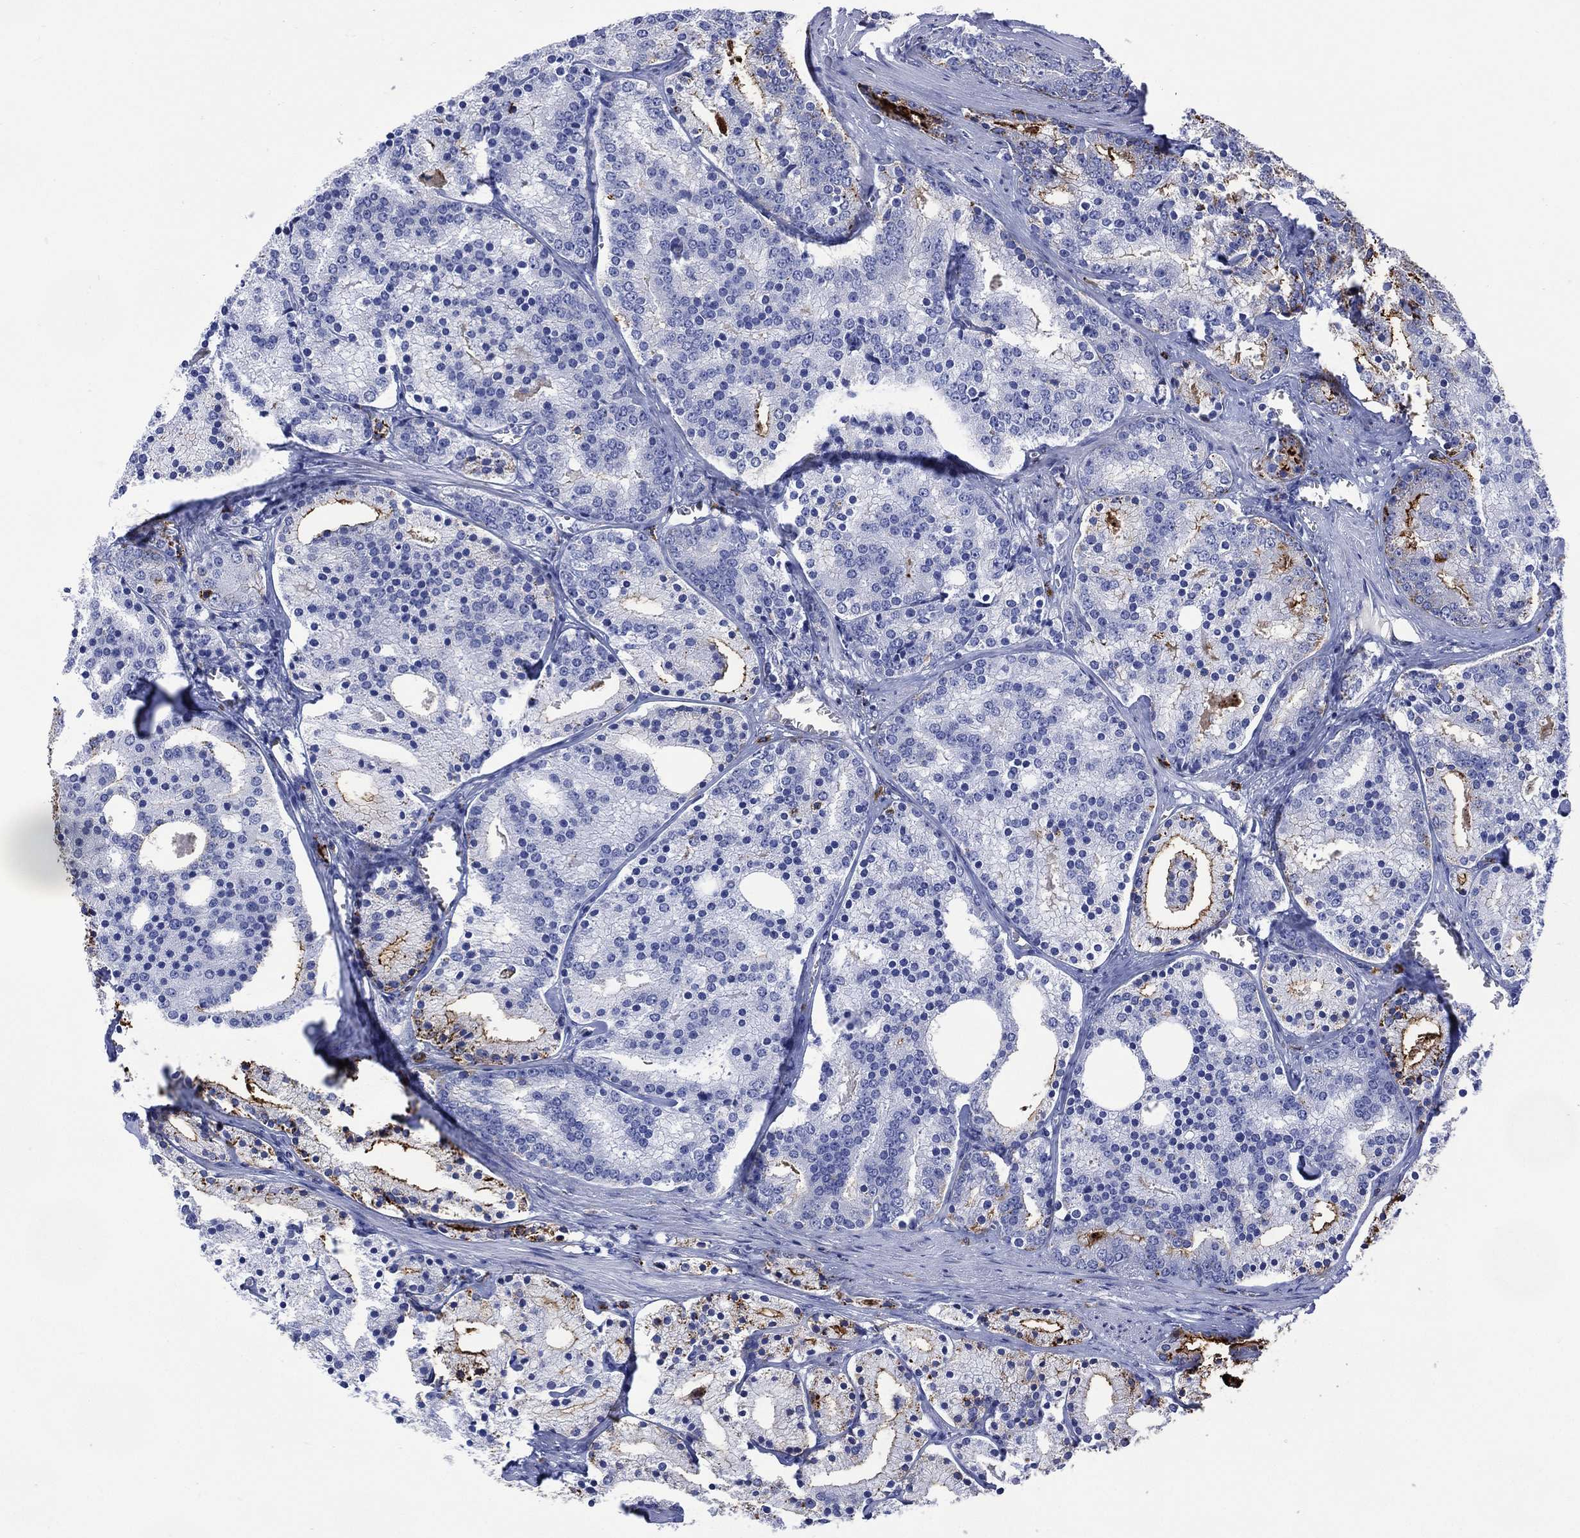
{"staining": {"intensity": "negative", "quantity": "none", "location": "none"}, "tissue": "prostate cancer", "cell_type": "Tumor cells", "image_type": "cancer", "snomed": [{"axis": "morphology", "description": "Adenocarcinoma, NOS"}, {"axis": "topography", "description": "Prostate"}], "caption": "Immunohistochemical staining of human prostate cancer (adenocarcinoma) shows no significant expression in tumor cells.", "gene": "DPP4", "patient": {"sex": "male", "age": 69}}